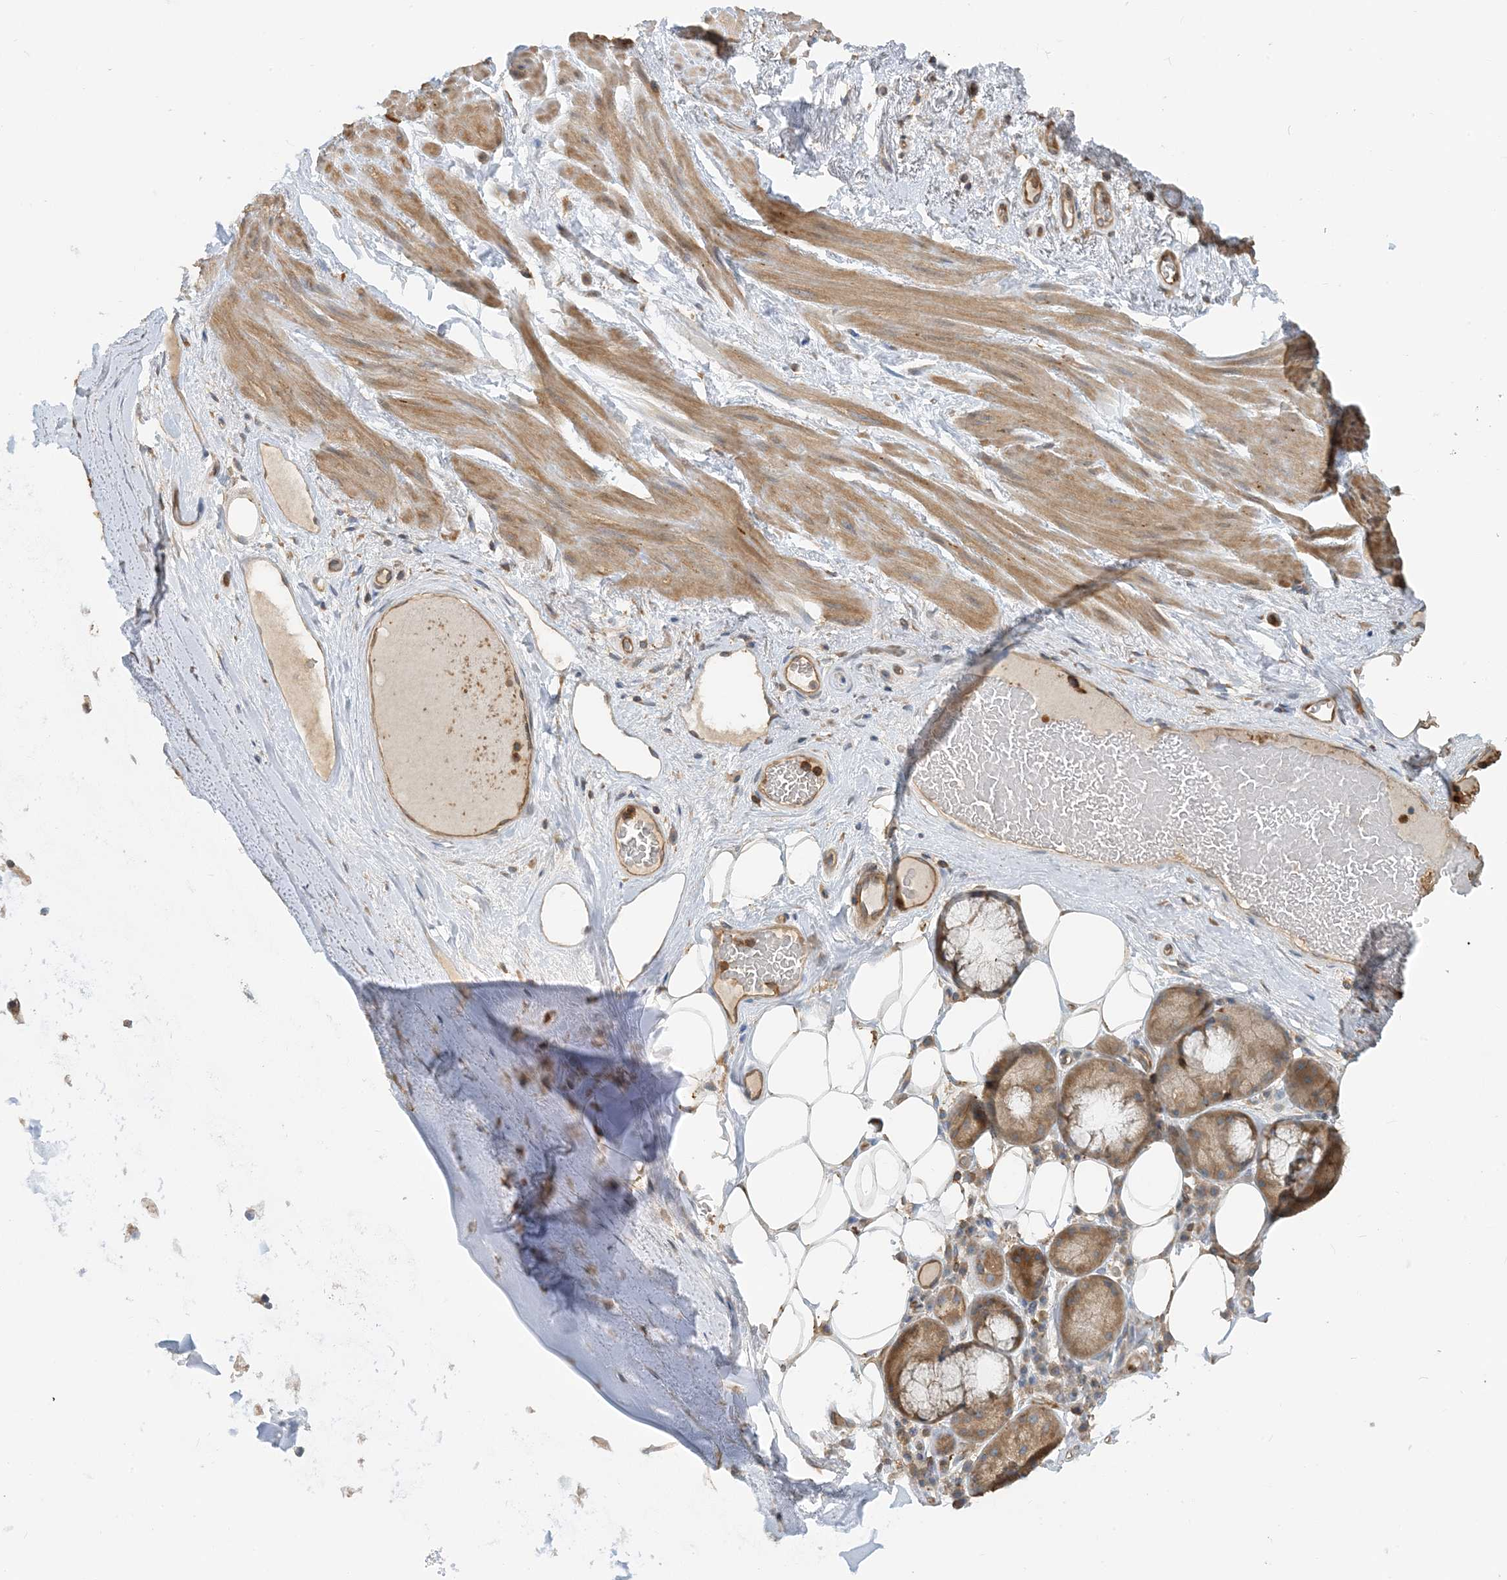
{"staining": {"intensity": "moderate", "quantity": "<25%", "location": "cytoplasmic/membranous"}, "tissue": "adipose tissue", "cell_type": "Adipocytes", "image_type": "normal", "snomed": [{"axis": "morphology", "description": "Normal tissue, NOS"}, {"axis": "morphology", "description": "Squamous cell carcinoma, NOS"}, {"axis": "topography", "description": "Lymph node"}, {"axis": "topography", "description": "Bronchus"}, {"axis": "topography", "description": "Lung"}], "caption": "Immunohistochemistry (IHC) staining of normal adipose tissue, which exhibits low levels of moderate cytoplasmic/membranous staining in about <25% of adipocytes indicating moderate cytoplasmic/membranous protein staining. The staining was performed using DAB (3,3'-diaminobenzidine) (brown) for protein detection and nuclei were counterstained in hematoxylin (blue).", "gene": "SFMBT2", "patient": {"sex": "male", "age": 66}}